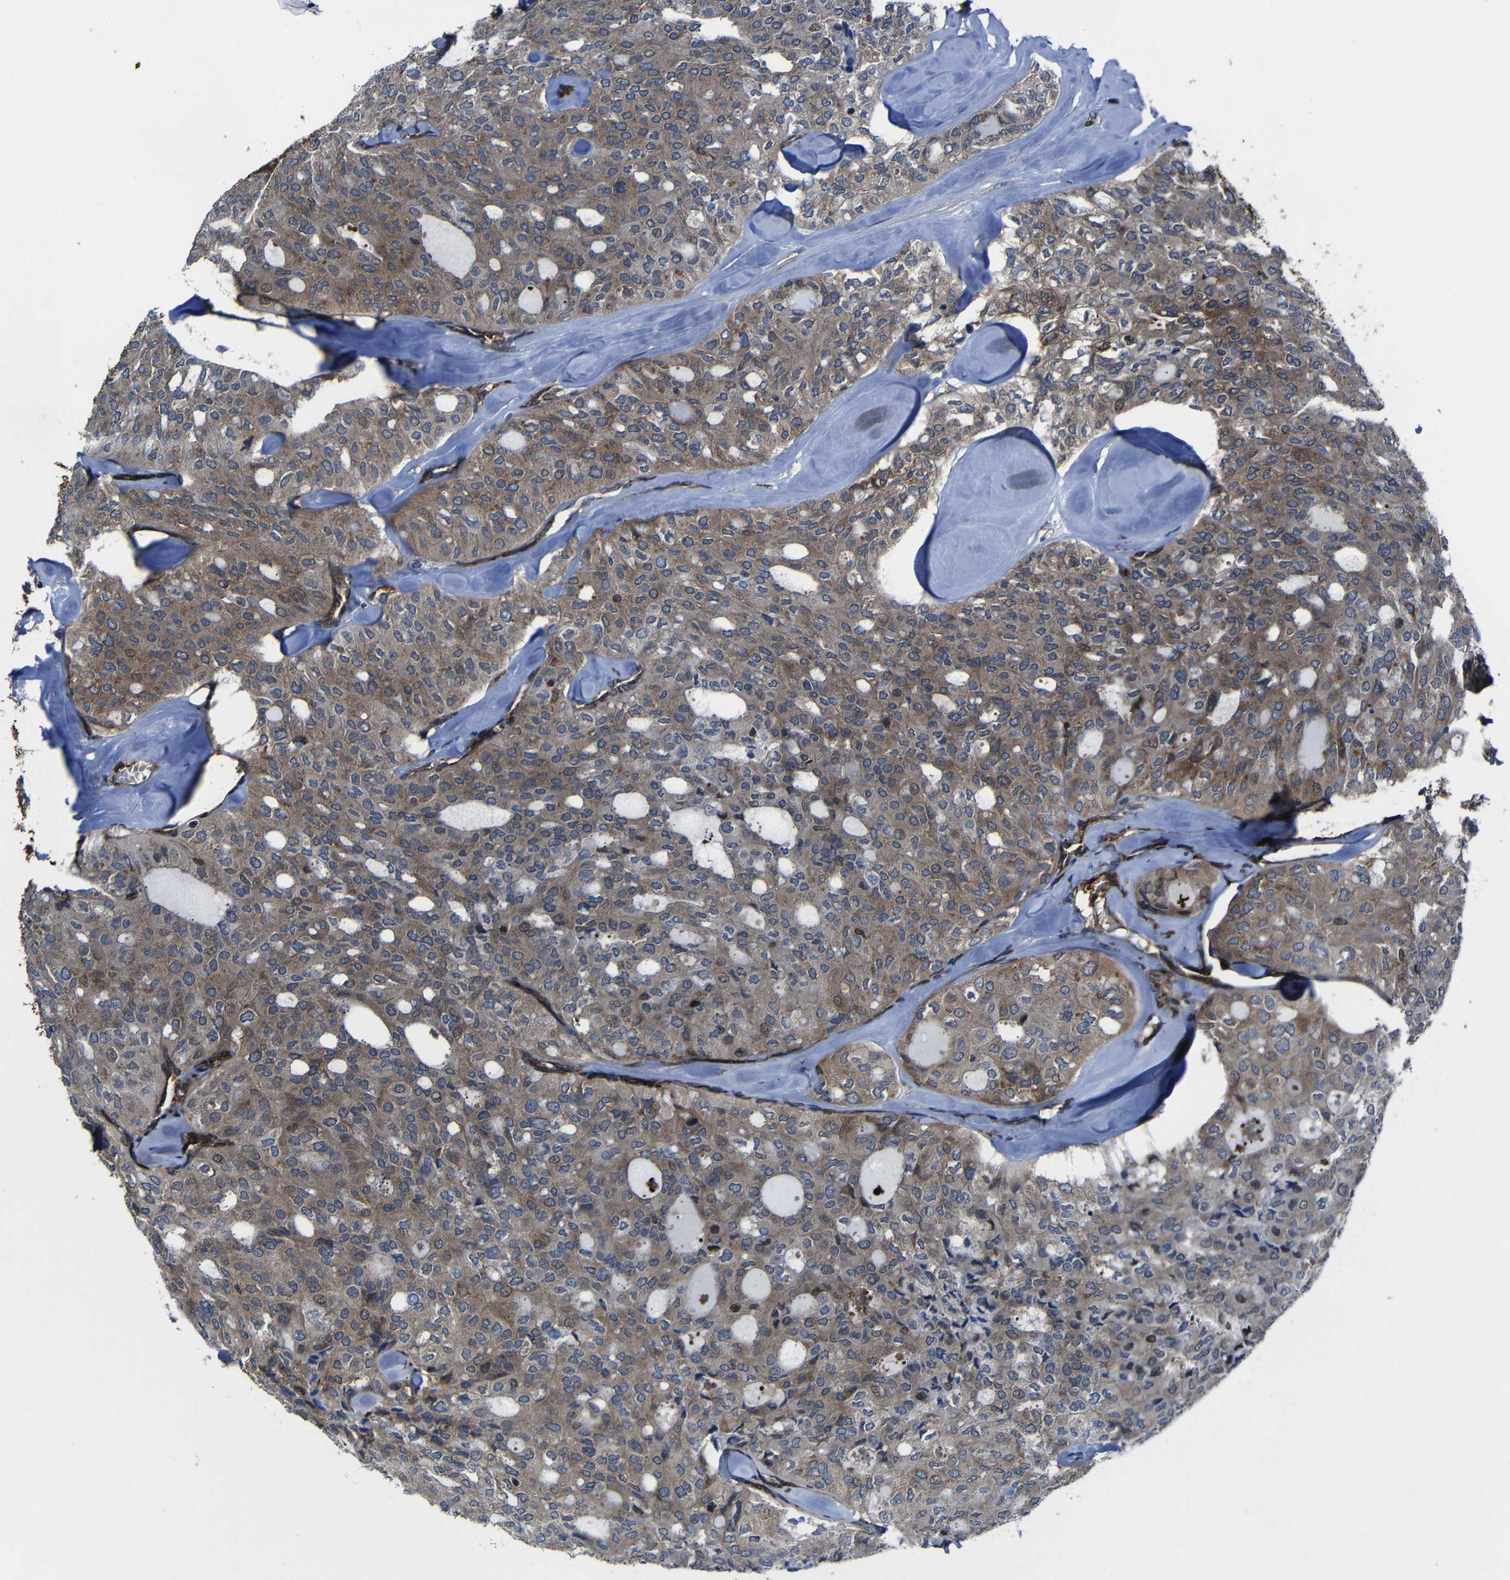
{"staining": {"intensity": "moderate", "quantity": ">75%", "location": "cytoplasmic/membranous"}, "tissue": "thyroid cancer", "cell_type": "Tumor cells", "image_type": "cancer", "snomed": [{"axis": "morphology", "description": "Follicular adenoma carcinoma, NOS"}, {"axis": "topography", "description": "Thyroid gland"}], "caption": "A brown stain labels moderate cytoplasmic/membranous positivity of a protein in thyroid cancer tumor cells.", "gene": "KIAA0513", "patient": {"sex": "male", "age": 75}}